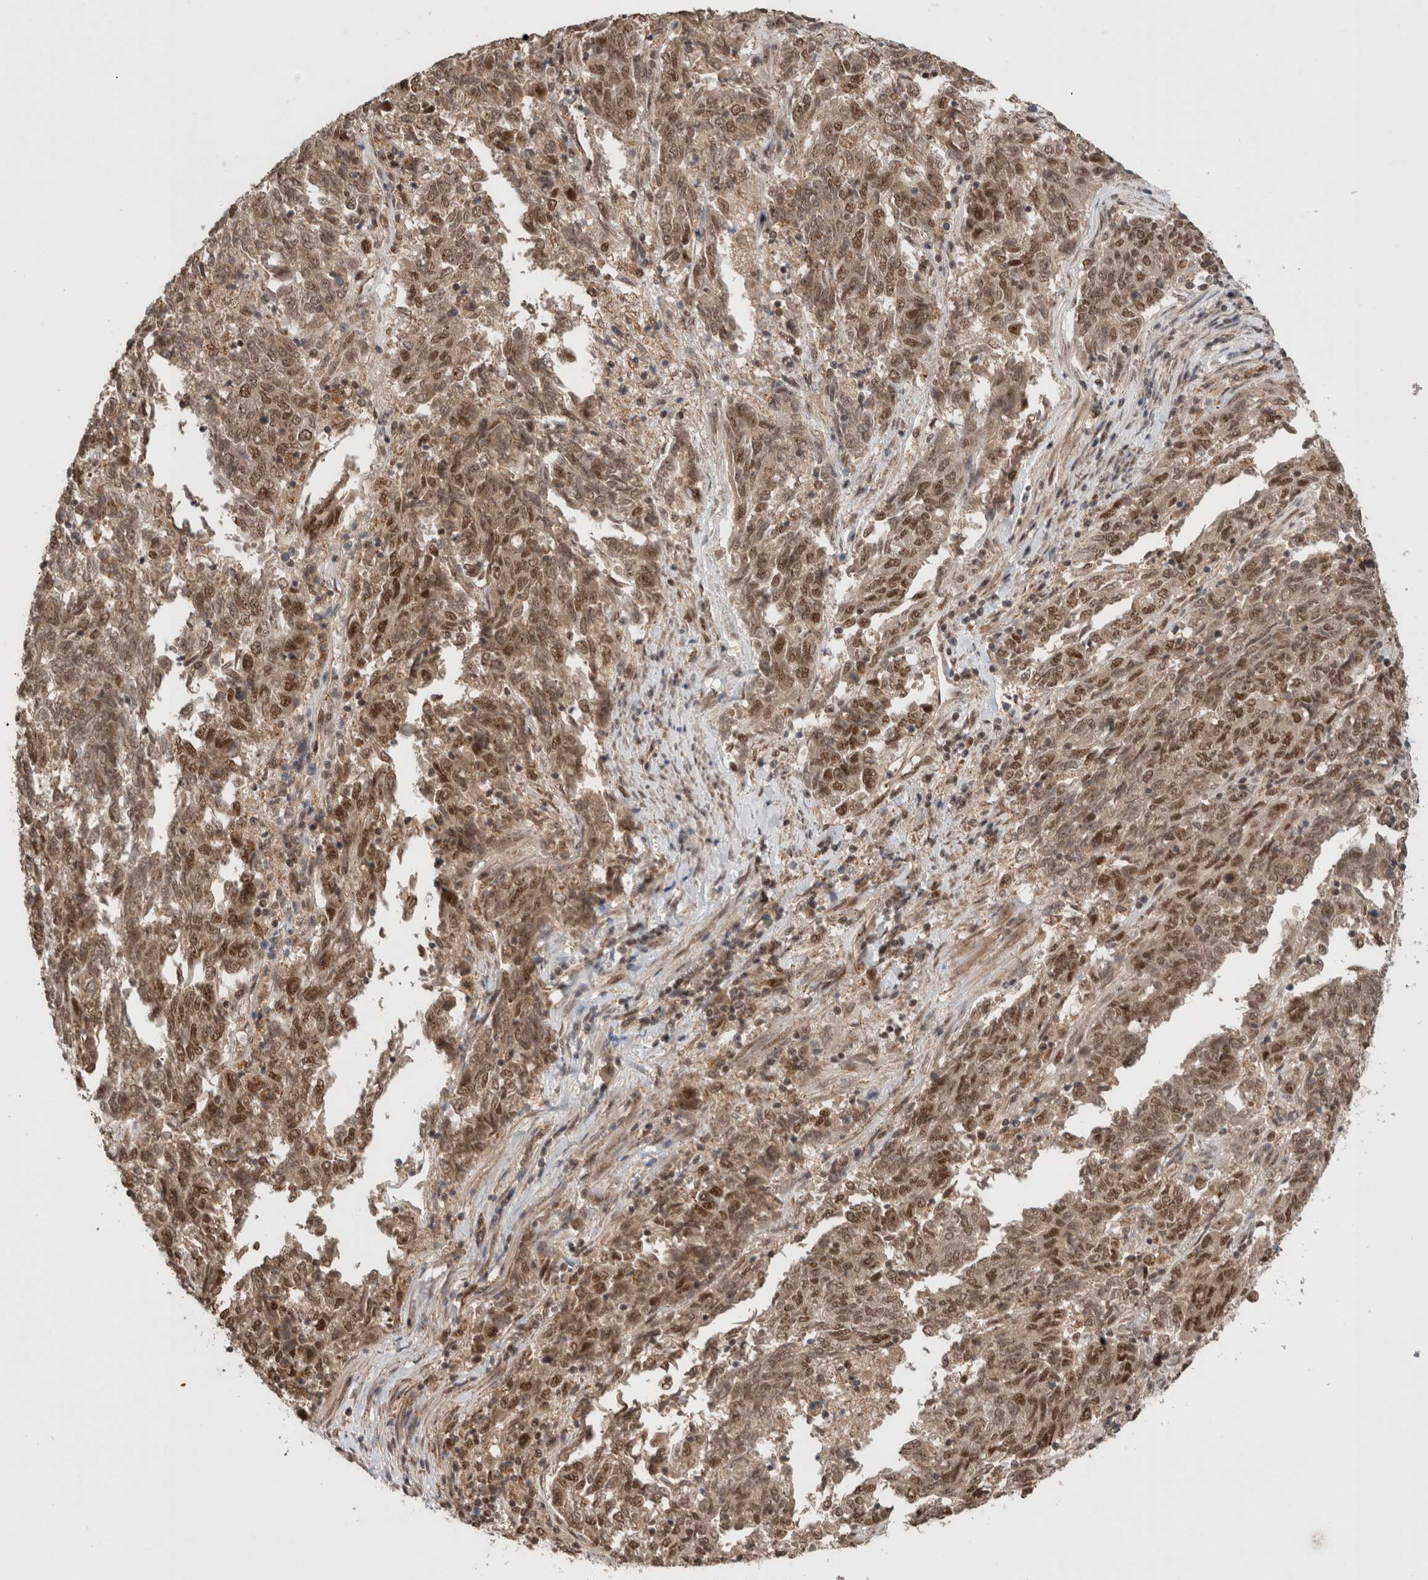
{"staining": {"intensity": "moderate", "quantity": ">75%", "location": "cytoplasmic/membranous,nuclear"}, "tissue": "endometrial cancer", "cell_type": "Tumor cells", "image_type": "cancer", "snomed": [{"axis": "morphology", "description": "Adenocarcinoma, NOS"}, {"axis": "topography", "description": "Endometrium"}], "caption": "About >75% of tumor cells in human endometrial cancer show moderate cytoplasmic/membranous and nuclear protein staining as visualized by brown immunohistochemical staining.", "gene": "MPHOSPH6", "patient": {"sex": "female", "age": 80}}